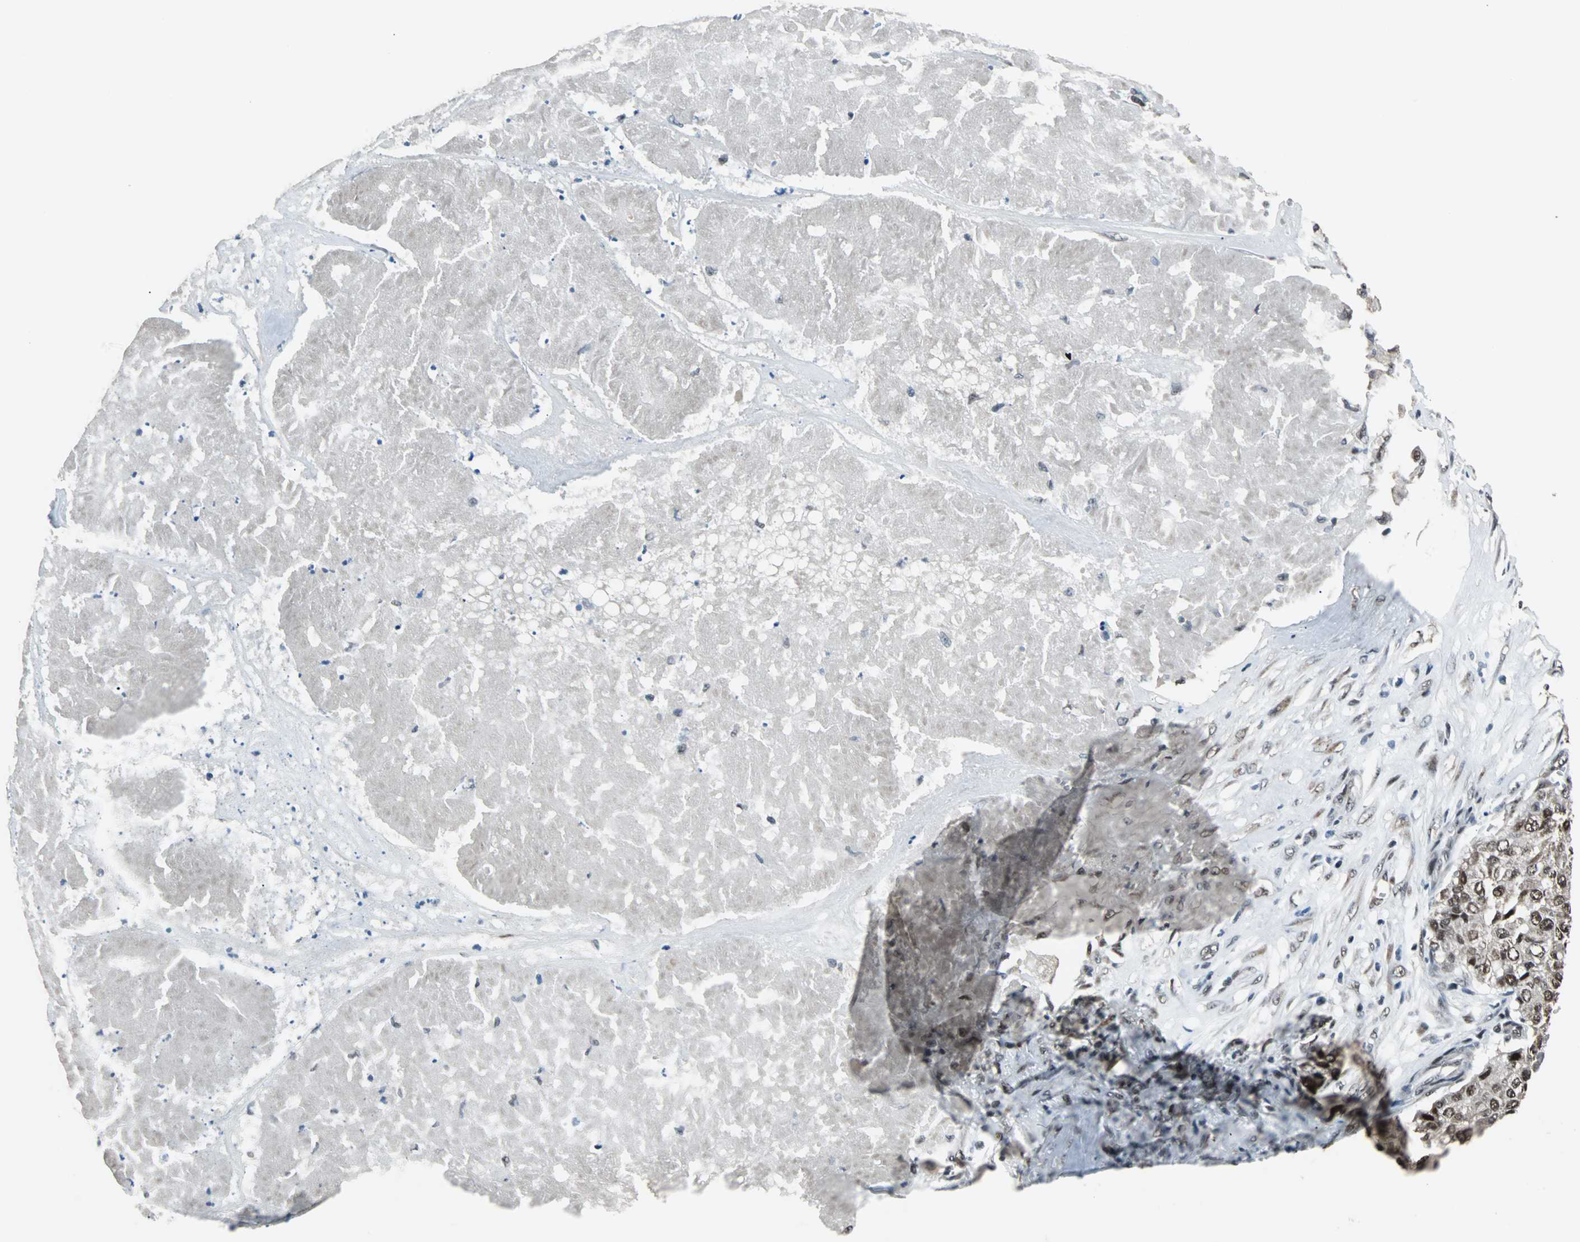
{"staining": {"intensity": "moderate", "quantity": "25%-75%", "location": "nuclear"}, "tissue": "pancreatic cancer", "cell_type": "Tumor cells", "image_type": "cancer", "snomed": [{"axis": "morphology", "description": "Adenocarcinoma, NOS"}, {"axis": "topography", "description": "Pancreas"}], "caption": "The immunohistochemical stain shows moderate nuclear positivity in tumor cells of pancreatic cancer tissue.", "gene": "USP28", "patient": {"sex": "male", "age": 50}}